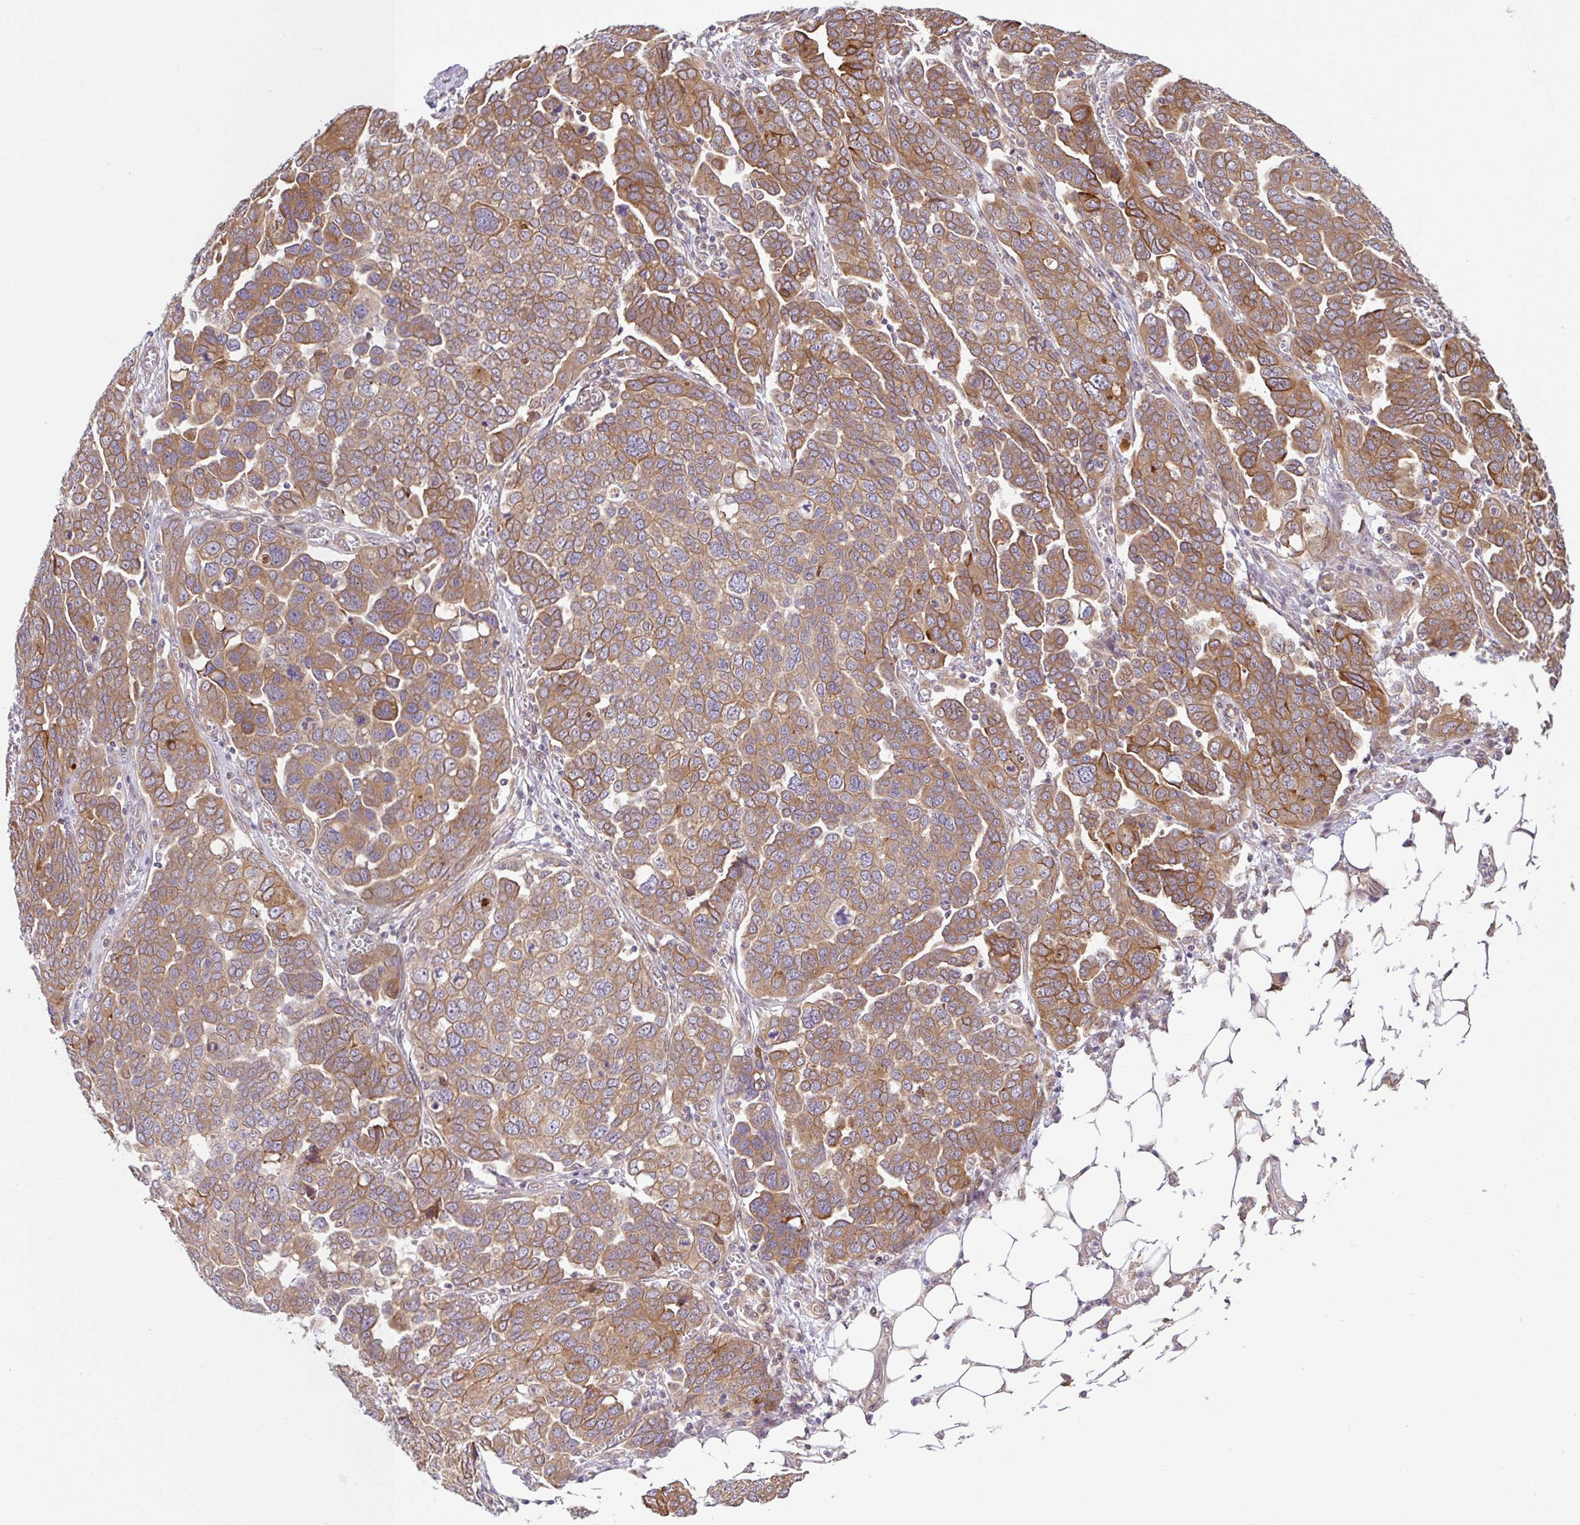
{"staining": {"intensity": "moderate", "quantity": ">75%", "location": "cytoplasmic/membranous"}, "tissue": "ovarian cancer", "cell_type": "Tumor cells", "image_type": "cancer", "snomed": [{"axis": "morphology", "description": "Cystadenocarcinoma, serous, NOS"}, {"axis": "topography", "description": "Ovary"}], "caption": "Ovarian serous cystadenocarcinoma was stained to show a protein in brown. There is medium levels of moderate cytoplasmic/membranous positivity in about >75% of tumor cells.", "gene": "UBE4A", "patient": {"sex": "female", "age": 59}}